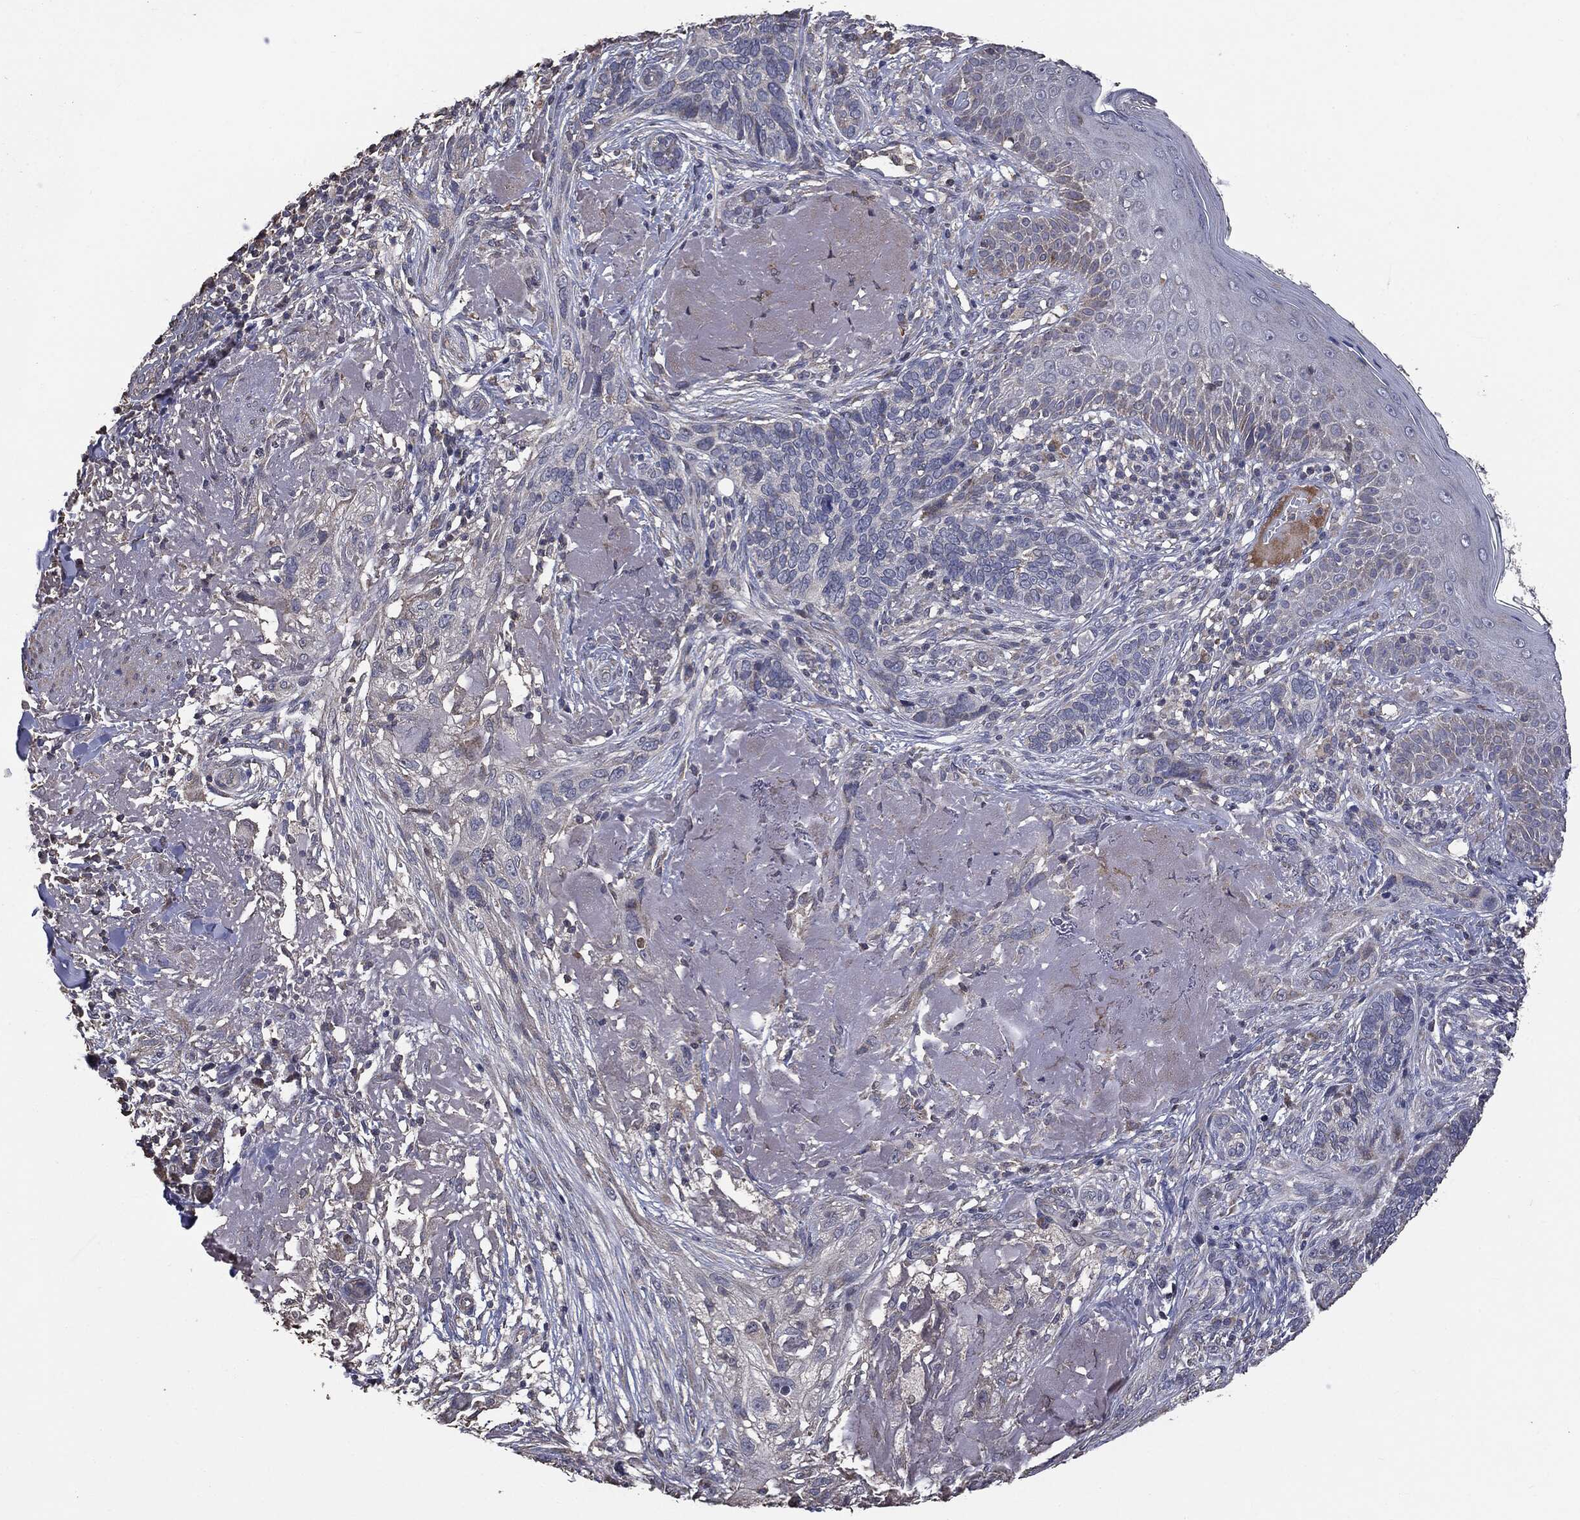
{"staining": {"intensity": "negative", "quantity": "none", "location": "none"}, "tissue": "skin cancer", "cell_type": "Tumor cells", "image_type": "cancer", "snomed": [{"axis": "morphology", "description": "Basal cell carcinoma"}, {"axis": "topography", "description": "Skin"}], "caption": "Tumor cells are negative for protein expression in human skin cancer (basal cell carcinoma). (IHC, brightfield microscopy, high magnification).", "gene": "MTOR", "patient": {"sex": "male", "age": 91}}